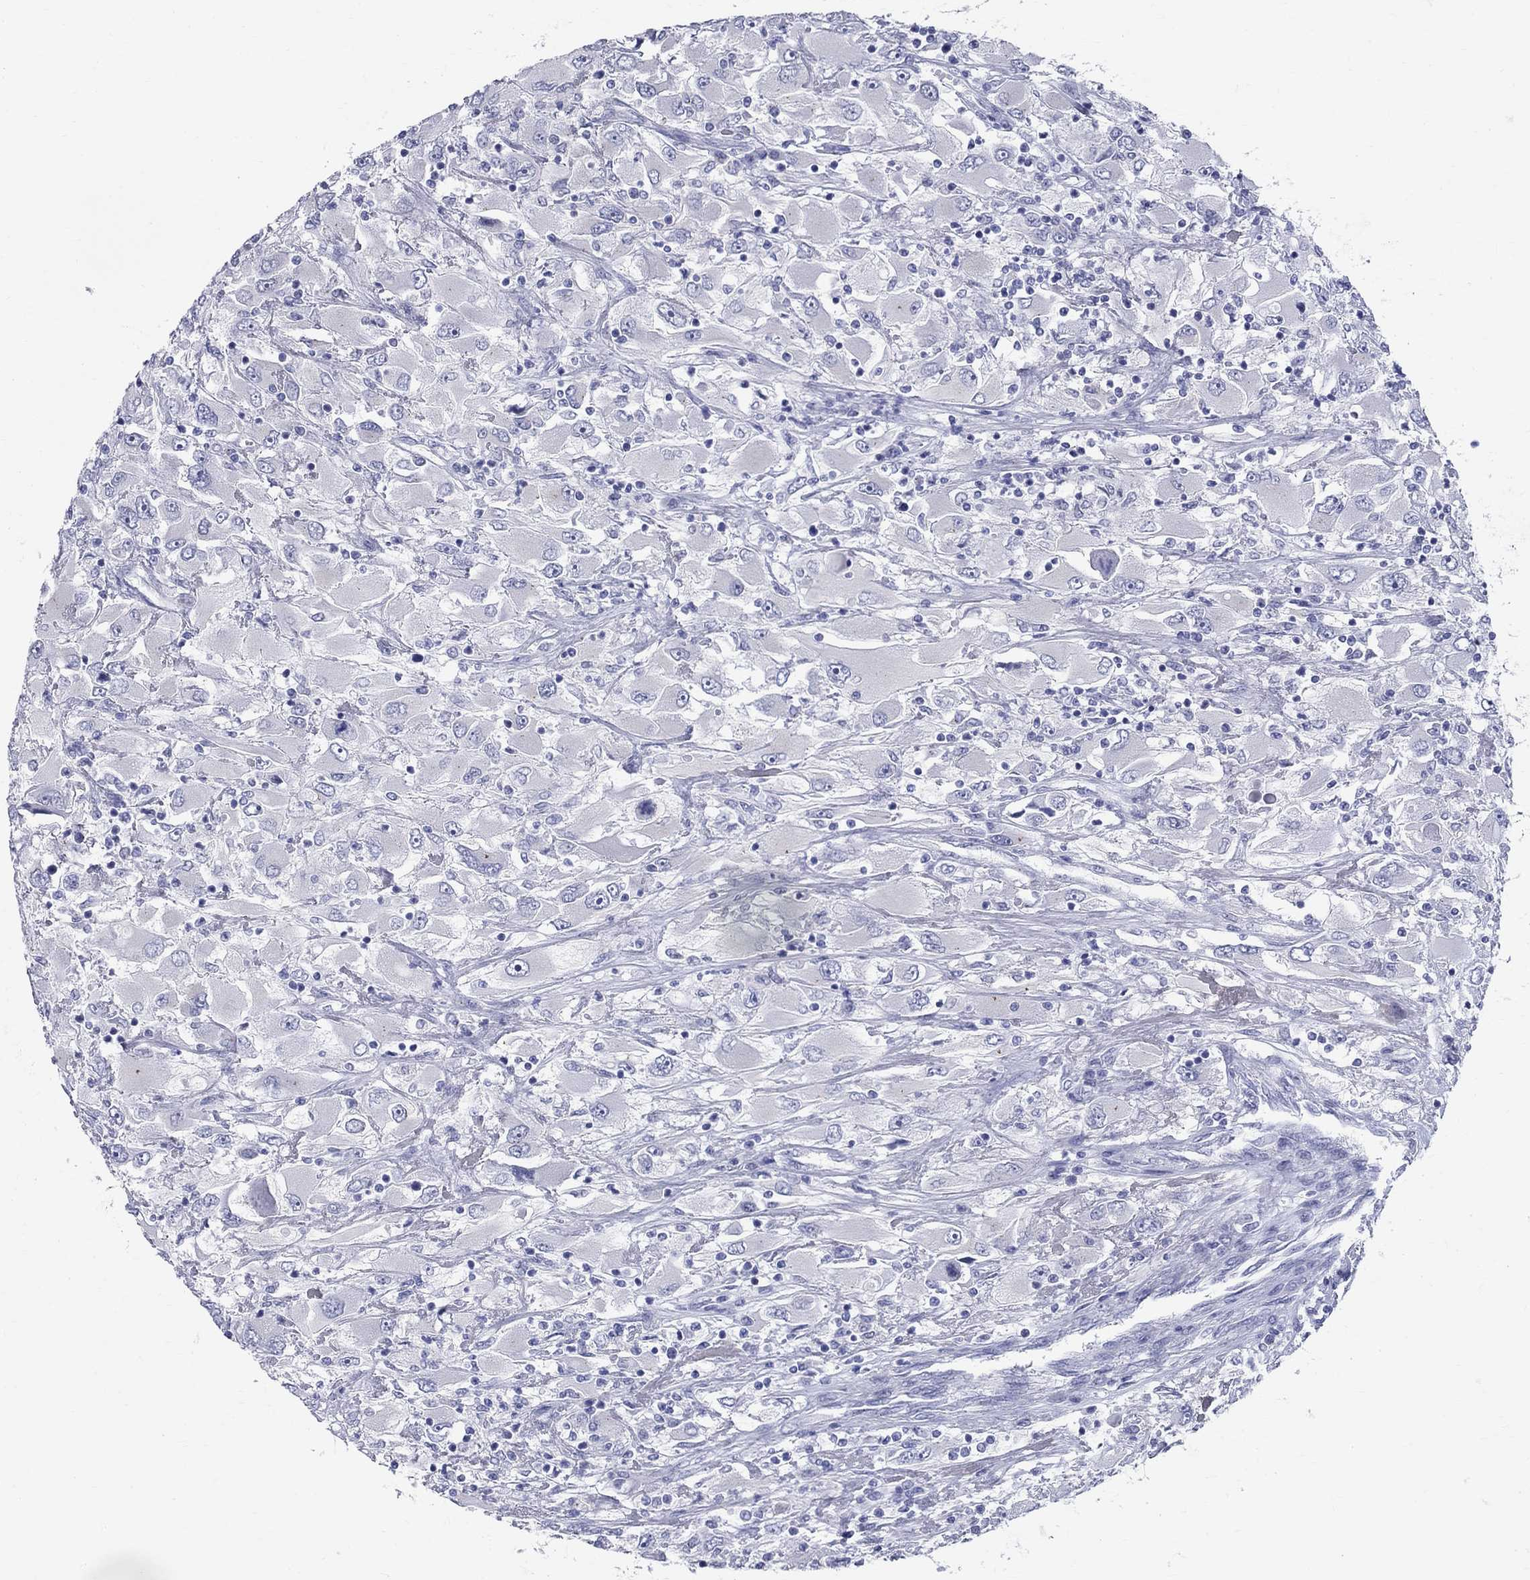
{"staining": {"intensity": "negative", "quantity": "none", "location": "none"}, "tissue": "renal cancer", "cell_type": "Tumor cells", "image_type": "cancer", "snomed": [{"axis": "morphology", "description": "Adenocarcinoma, NOS"}, {"axis": "topography", "description": "Kidney"}], "caption": "Immunohistochemical staining of renal cancer (adenocarcinoma) demonstrates no significant expression in tumor cells.", "gene": "CEP43", "patient": {"sex": "female", "age": 52}}